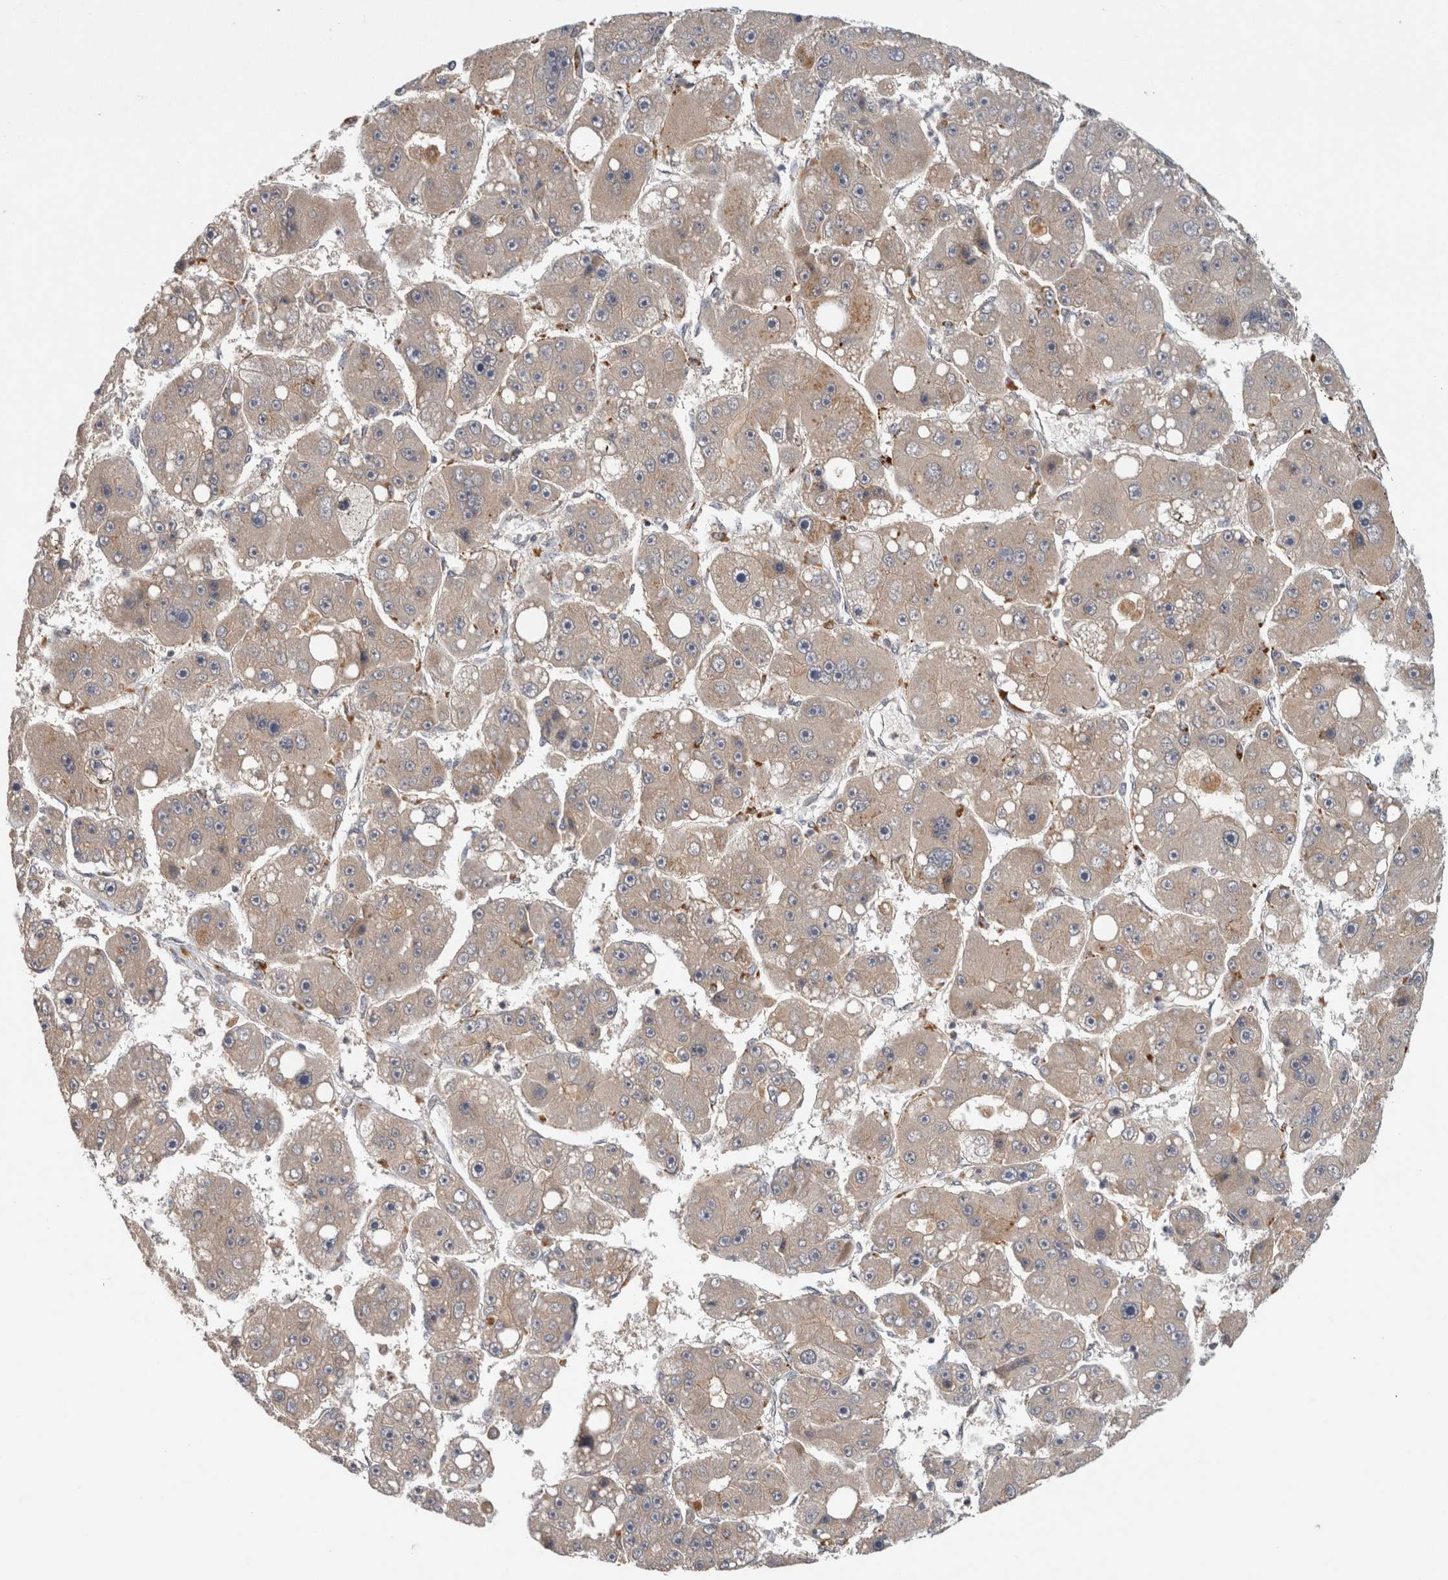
{"staining": {"intensity": "weak", "quantity": "25%-75%", "location": "cytoplasmic/membranous"}, "tissue": "liver cancer", "cell_type": "Tumor cells", "image_type": "cancer", "snomed": [{"axis": "morphology", "description": "Carcinoma, Hepatocellular, NOS"}, {"axis": "topography", "description": "Liver"}], "caption": "Tumor cells reveal low levels of weak cytoplasmic/membranous expression in approximately 25%-75% of cells in human liver hepatocellular carcinoma.", "gene": "SGK1", "patient": {"sex": "female", "age": 61}}